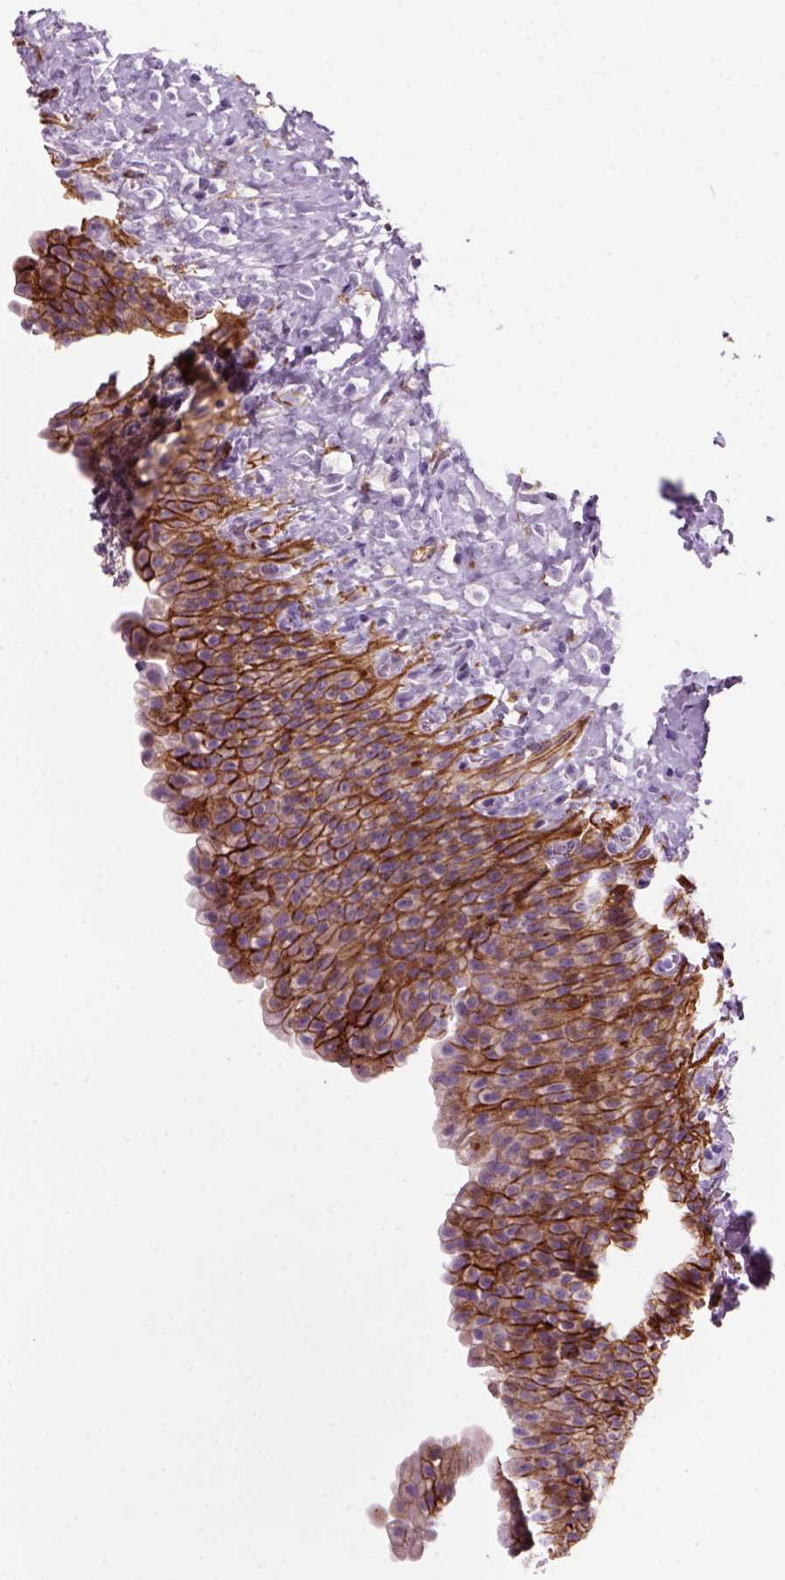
{"staining": {"intensity": "strong", "quantity": ">75%", "location": "cytoplasmic/membranous"}, "tissue": "urinary bladder", "cell_type": "Urothelial cells", "image_type": "normal", "snomed": [{"axis": "morphology", "description": "Normal tissue, NOS"}, {"axis": "topography", "description": "Urinary bladder"}, {"axis": "topography", "description": "Prostate"}], "caption": "Approximately >75% of urothelial cells in benign human urinary bladder demonstrate strong cytoplasmic/membranous protein expression as visualized by brown immunohistochemical staining.", "gene": "MARCKS", "patient": {"sex": "male", "age": 76}}